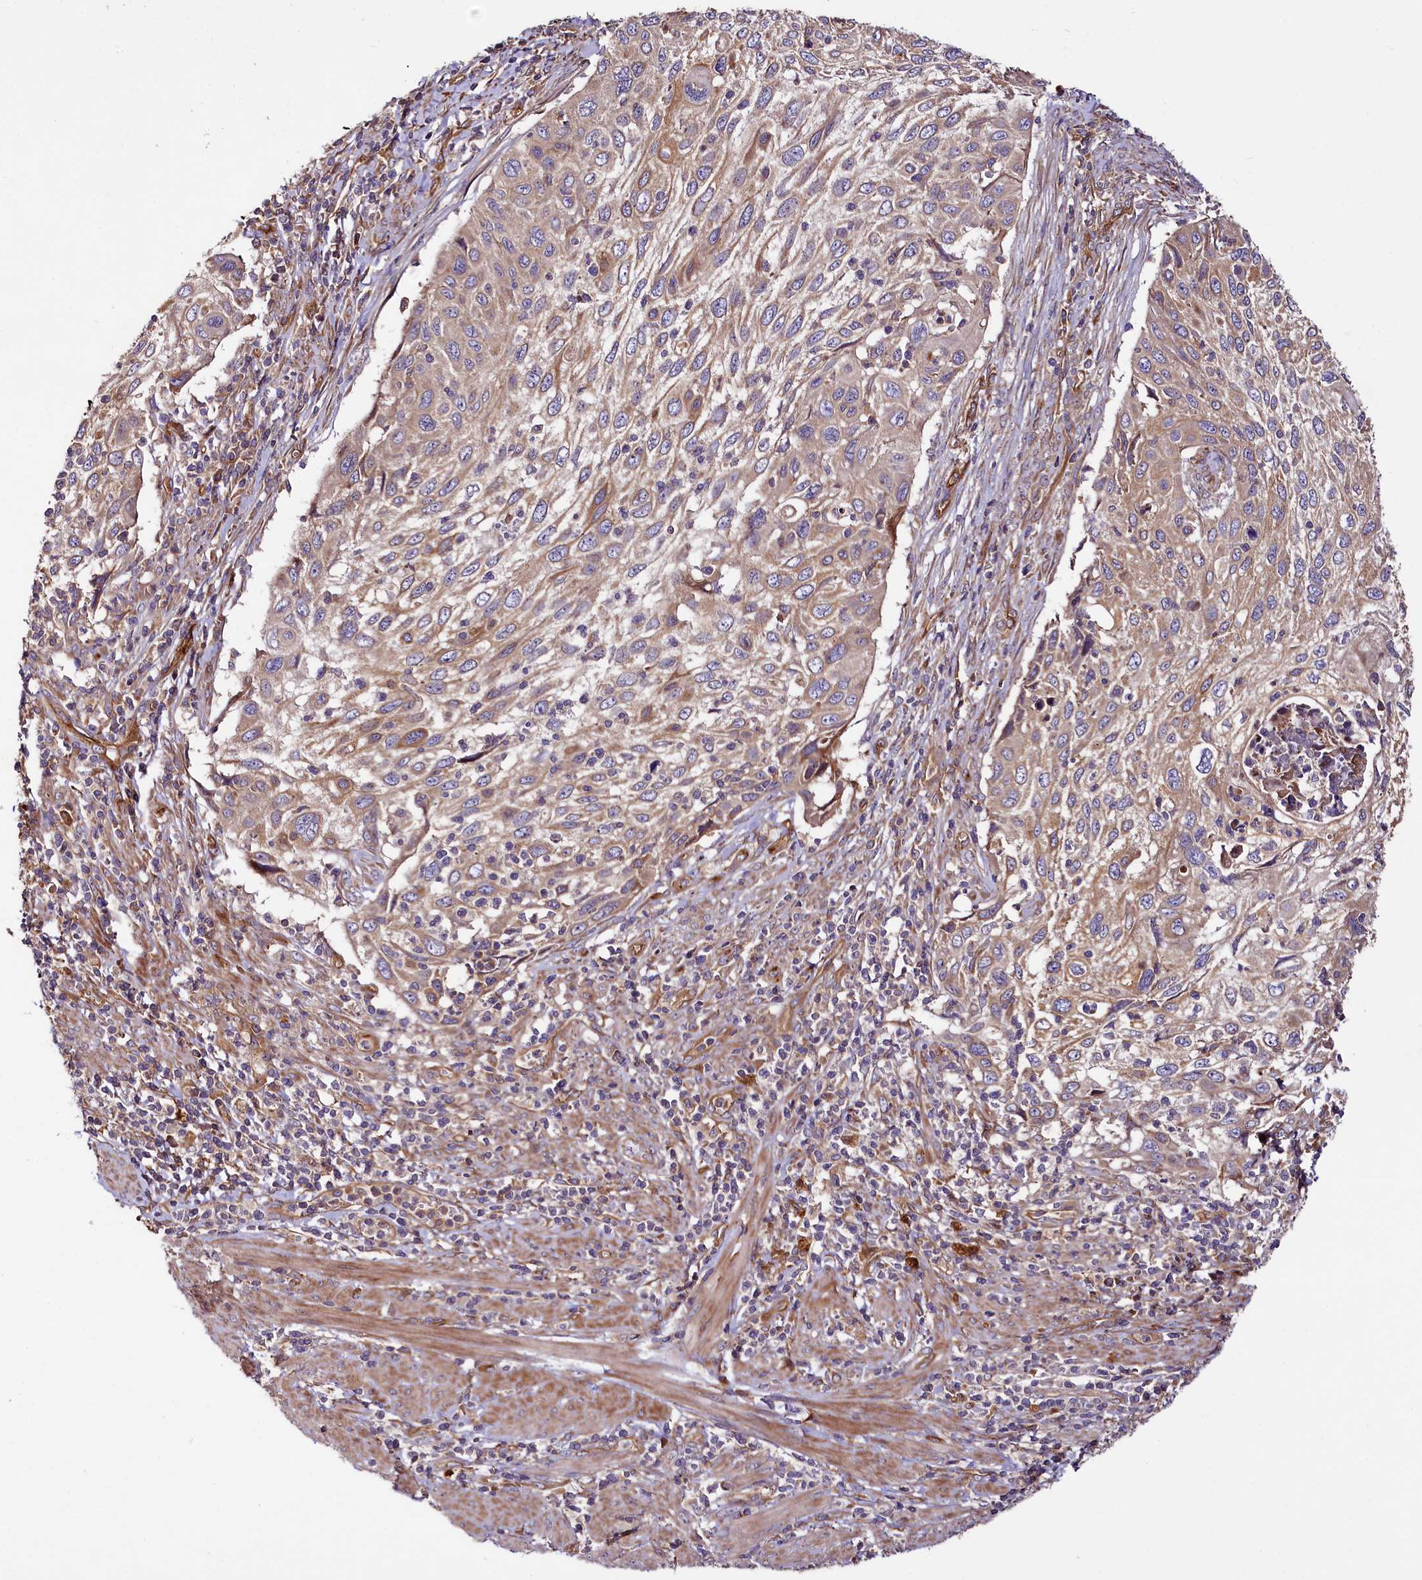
{"staining": {"intensity": "weak", "quantity": "25%-75%", "location": "cytoplasmic/membranous"}, "tissue": "cervical cancer", "cell_type": "Tumor cells", "image_type": "cancer", "snomed": [{"axis": "morphology", "description": "Squamous cell carcinoma, NOS"}, {"axis": "topography", "description": "Cervix"}], "caption": "Cervical cancer (squamous cell carcinoma) tissue demonstrates weak cytoplasmic/membranous staining in approximately 25%-75% of tumor cells", "gene": "CEP295", "patient": {"sex": "female", "age": 70}}